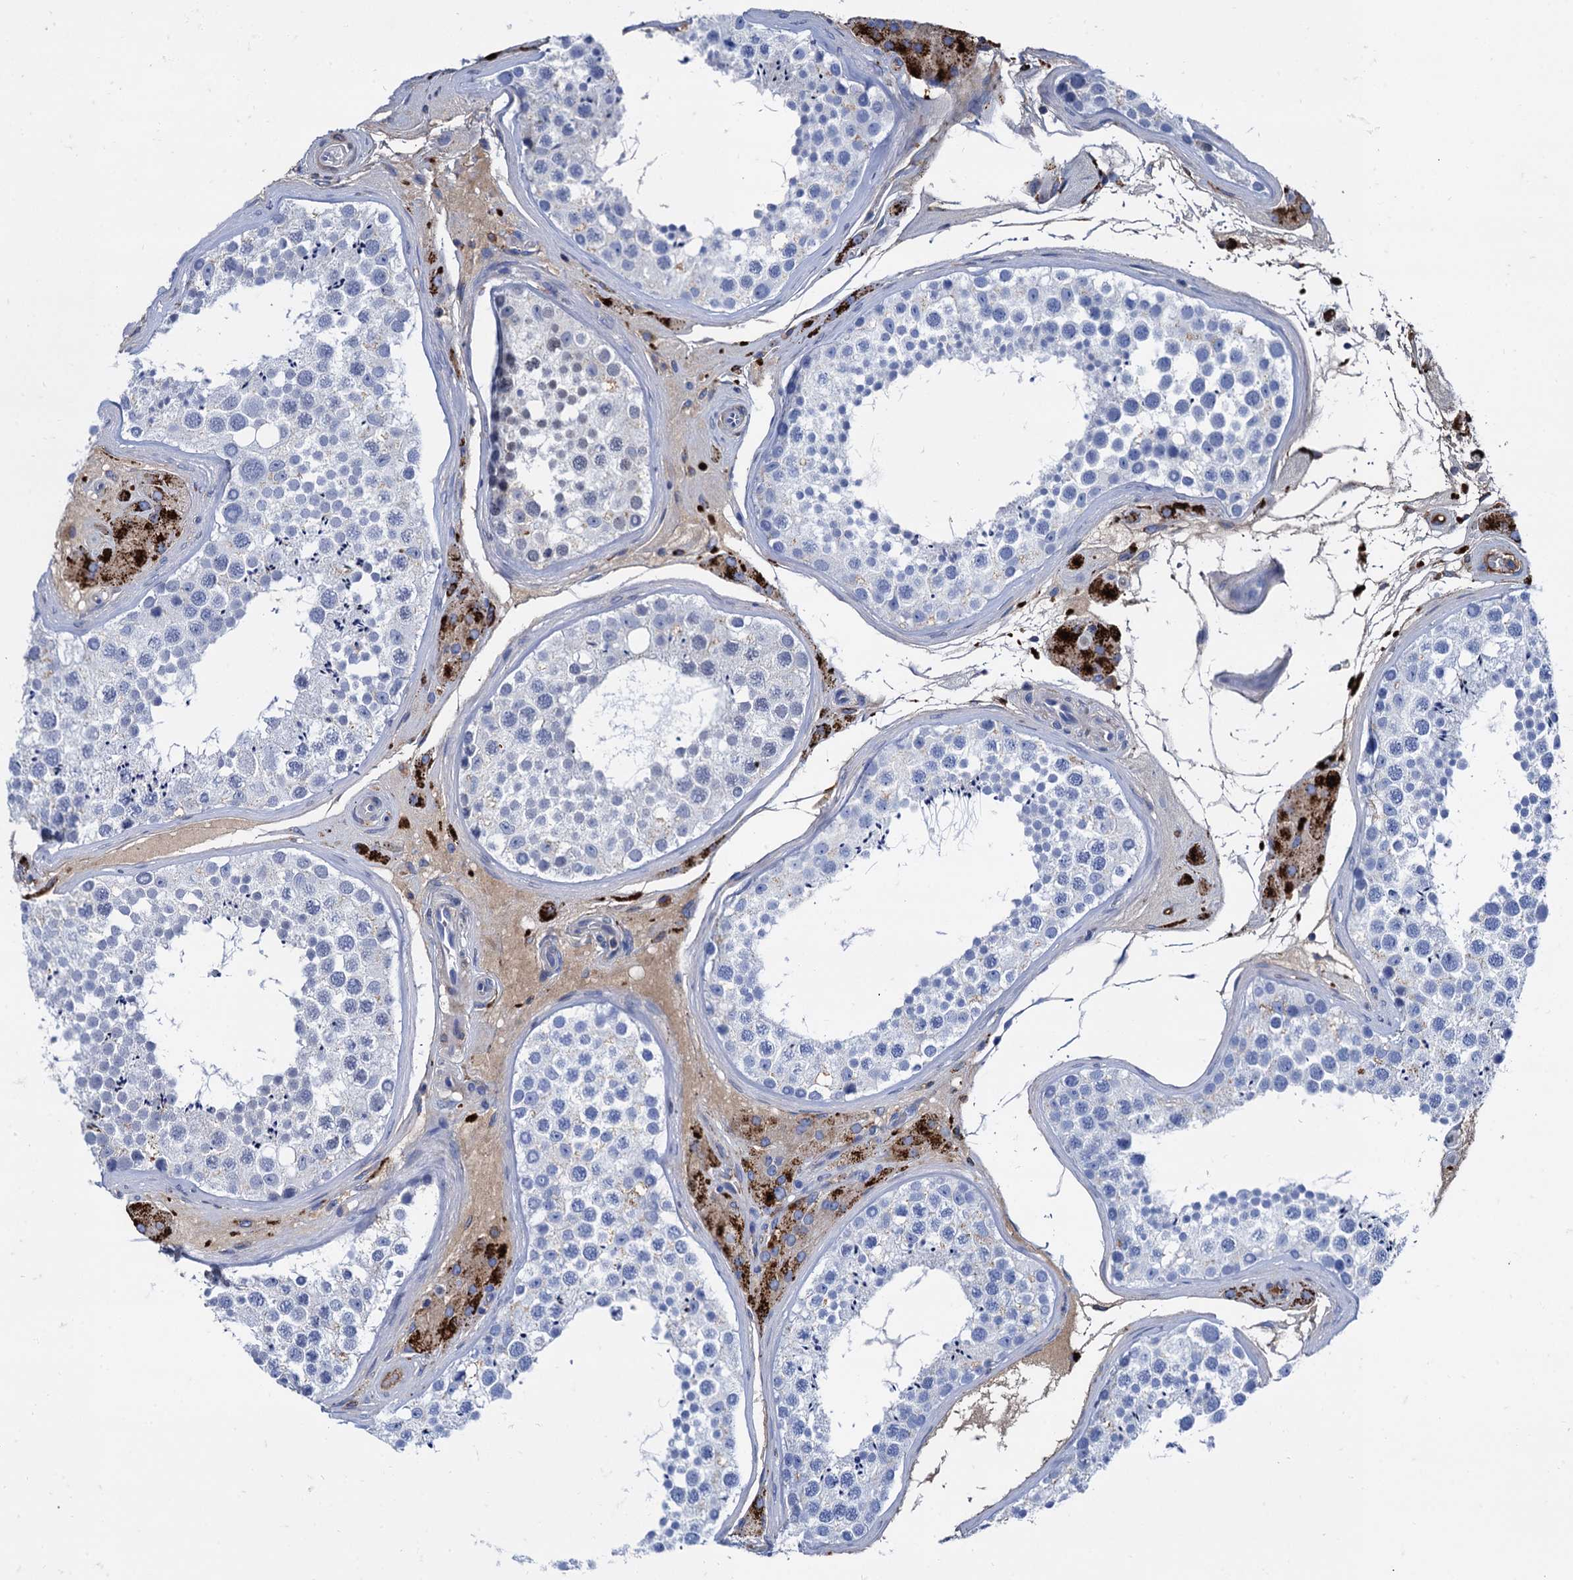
{"staining": {"intensity": "negative", "quantity": "none", "location": "none"}, "tissue": "testis", "cell_type": "Cells in seminiferous ducts", "image_type": "normal", "snomed": [{"axis": "morphology", "description": "Normal tissue, NOS"}, {"axis": "topography", "description": "Testis"}], "caption": "Immunohistochemistry (IHC) of unremarkable human testis displays no positivity in cells in seminiferous ducts. Nuclei are stained in blue.", "gene": "APOD", "patient": {"sex": "male", "age": 46}}